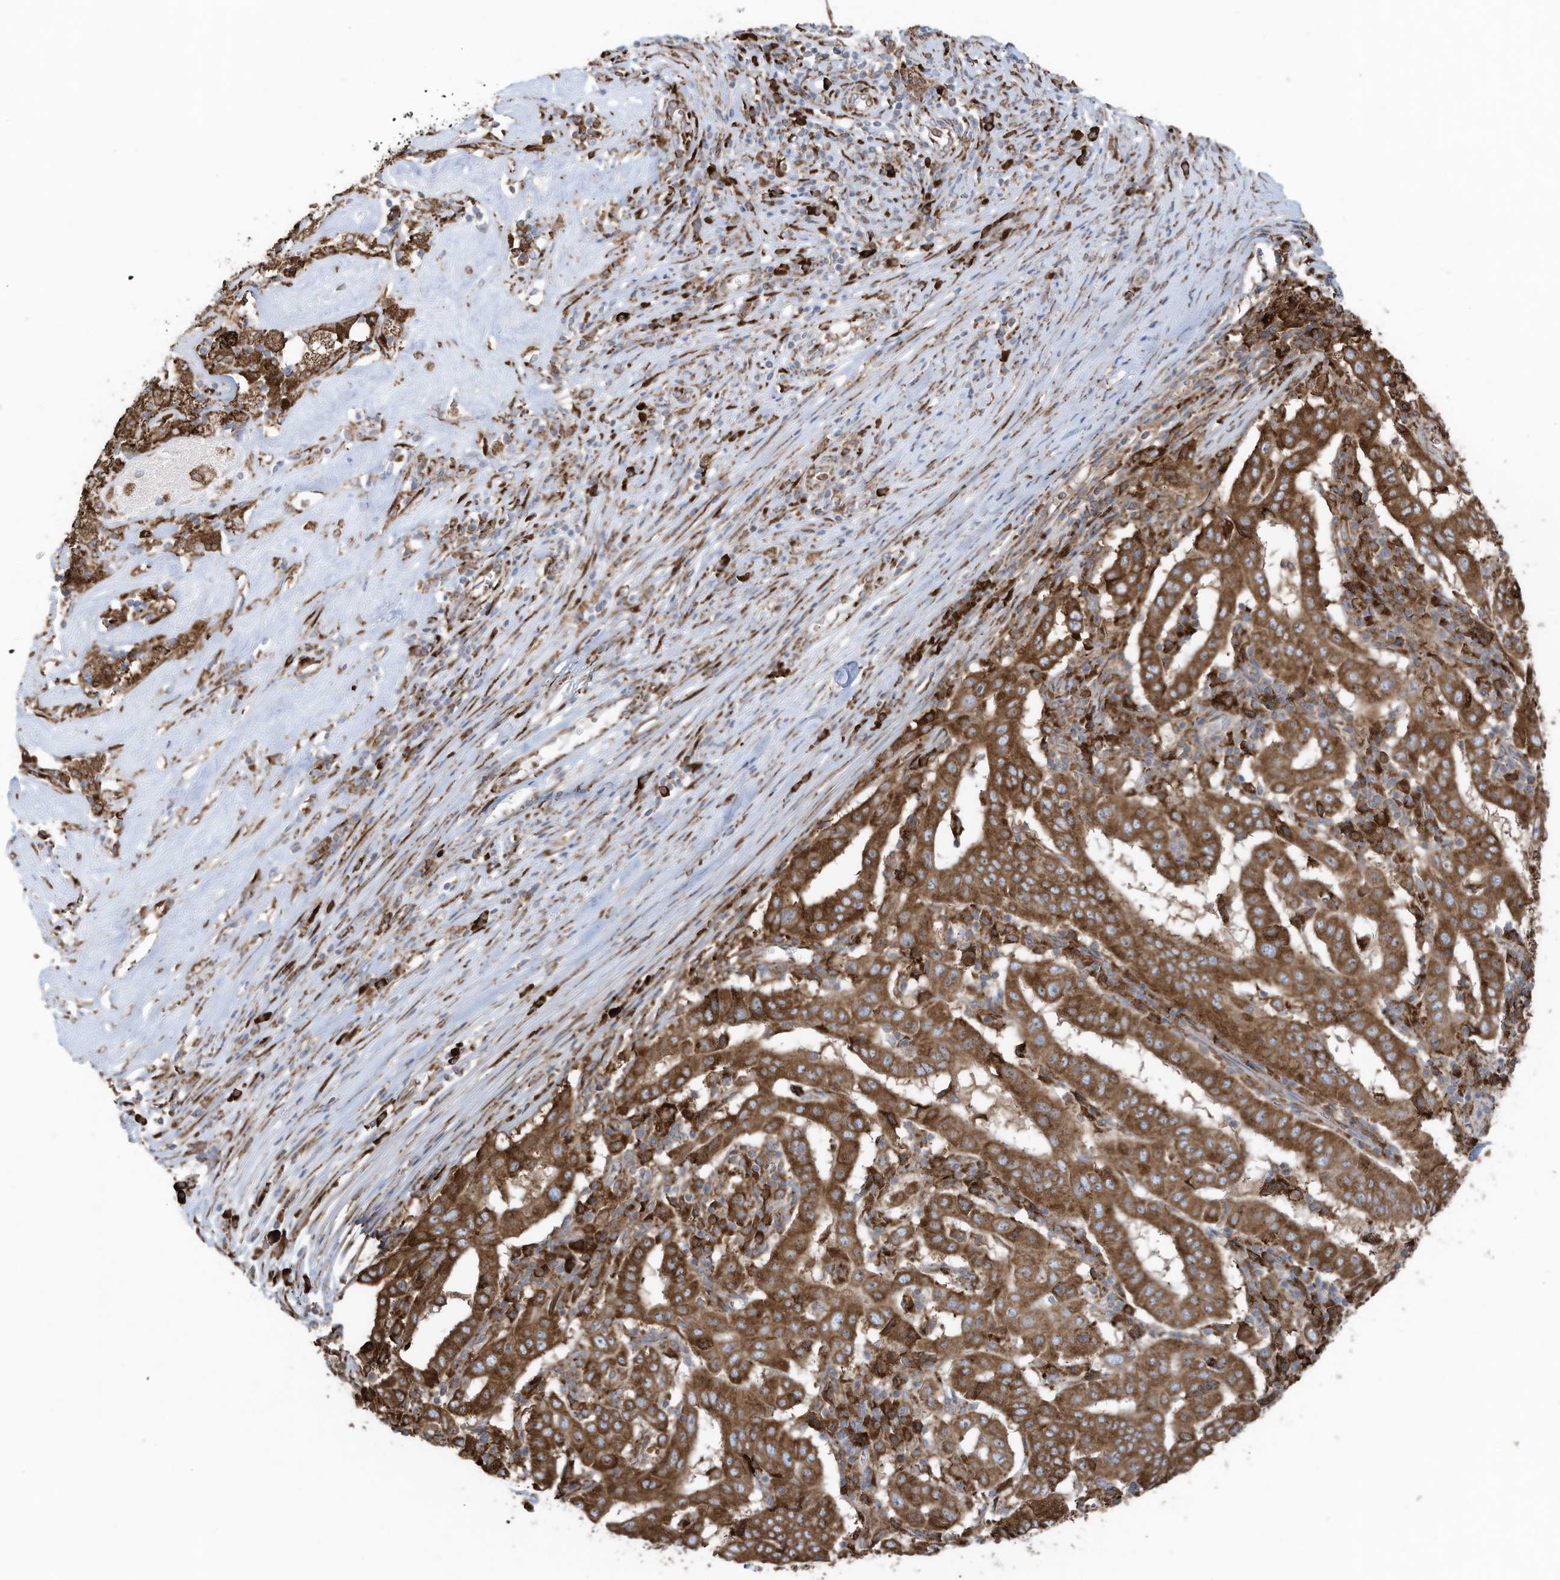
{"staining": {"intensity": "strong", "quantity": ">75%", "location": "cytoplasmic/membranous"}, "tissue": "pancreatic cancer", "cell_type": "Tumor cells", "image_type": "cancer", "snomed": [{"axis": "morphology", "description": "Adenocarcinoma, NOS"}, {"axis": "topography", "description": "Pancreas"}], "caption": "High-power microscopy captured an IHC photomicrograph of pancreatic adenocarcinoma, revealing strong cytoplasmic/membranous positivity in approximately >75% of tumor cells. (Brightfield microscopy of DAB IHC at high magnification).", "gene": "ZNF354C", "patient": {"sex": "male", "age": 63}}